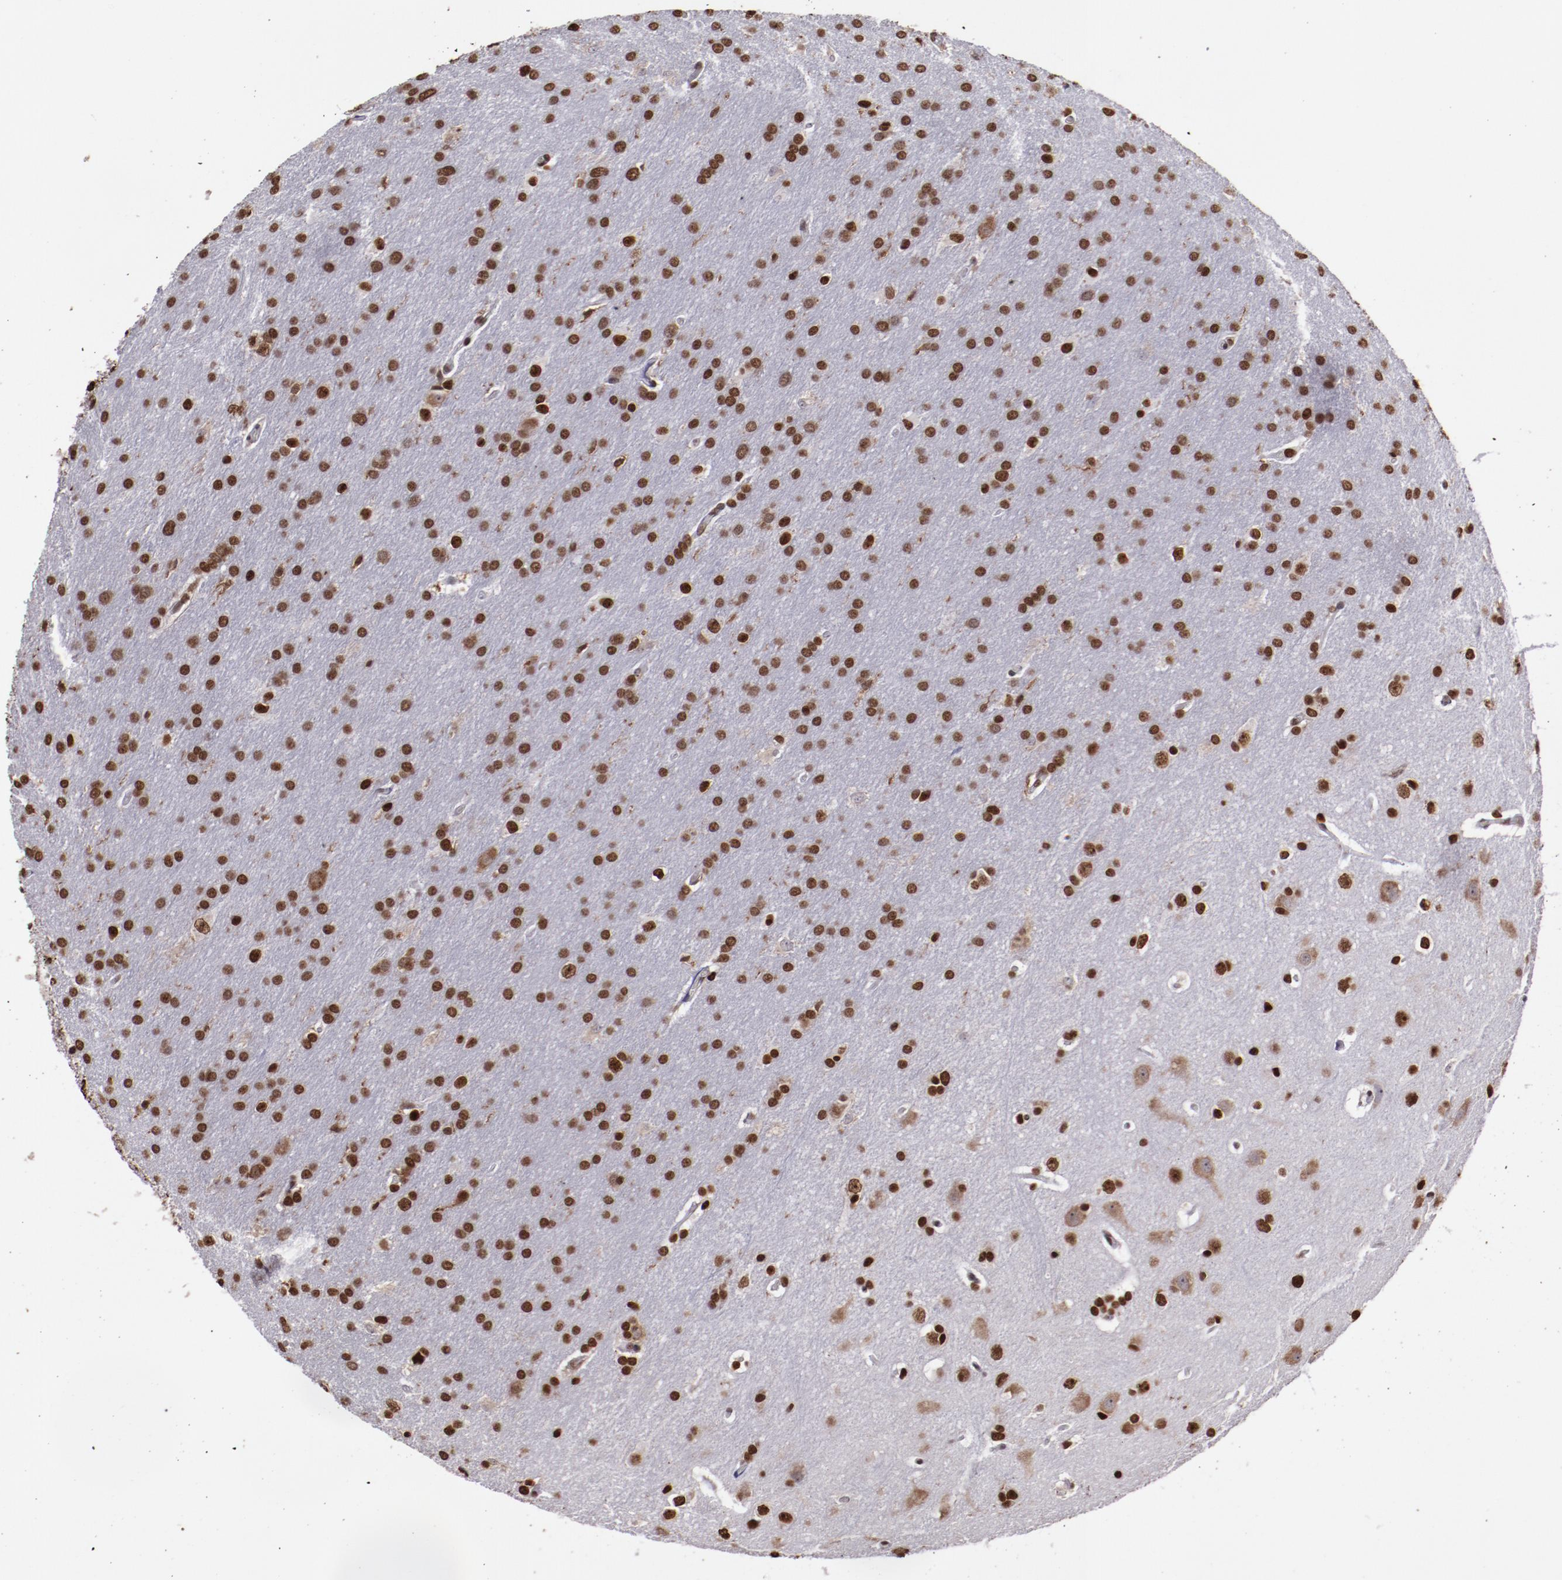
{"staining": {"intensity": "moderate", "quantity": ">75%", "location": "nuclear"}, "tissue": "glioma", "cell_type": "Tumor cells", "image_type": "cancer", "snomed": [{"axis": "morphology", "description": "Glioma, malignant, Low grade"}, {"axis": "topography", "description": "Brain"}], "caption": "Low-grade glioma (malignant) stained with a brown dye demonstrates moderate nuclear positive expression in approximately >75% of tumor cells.", "gene": "APEX1", "patient": {"sex": "female", "age": 32}}